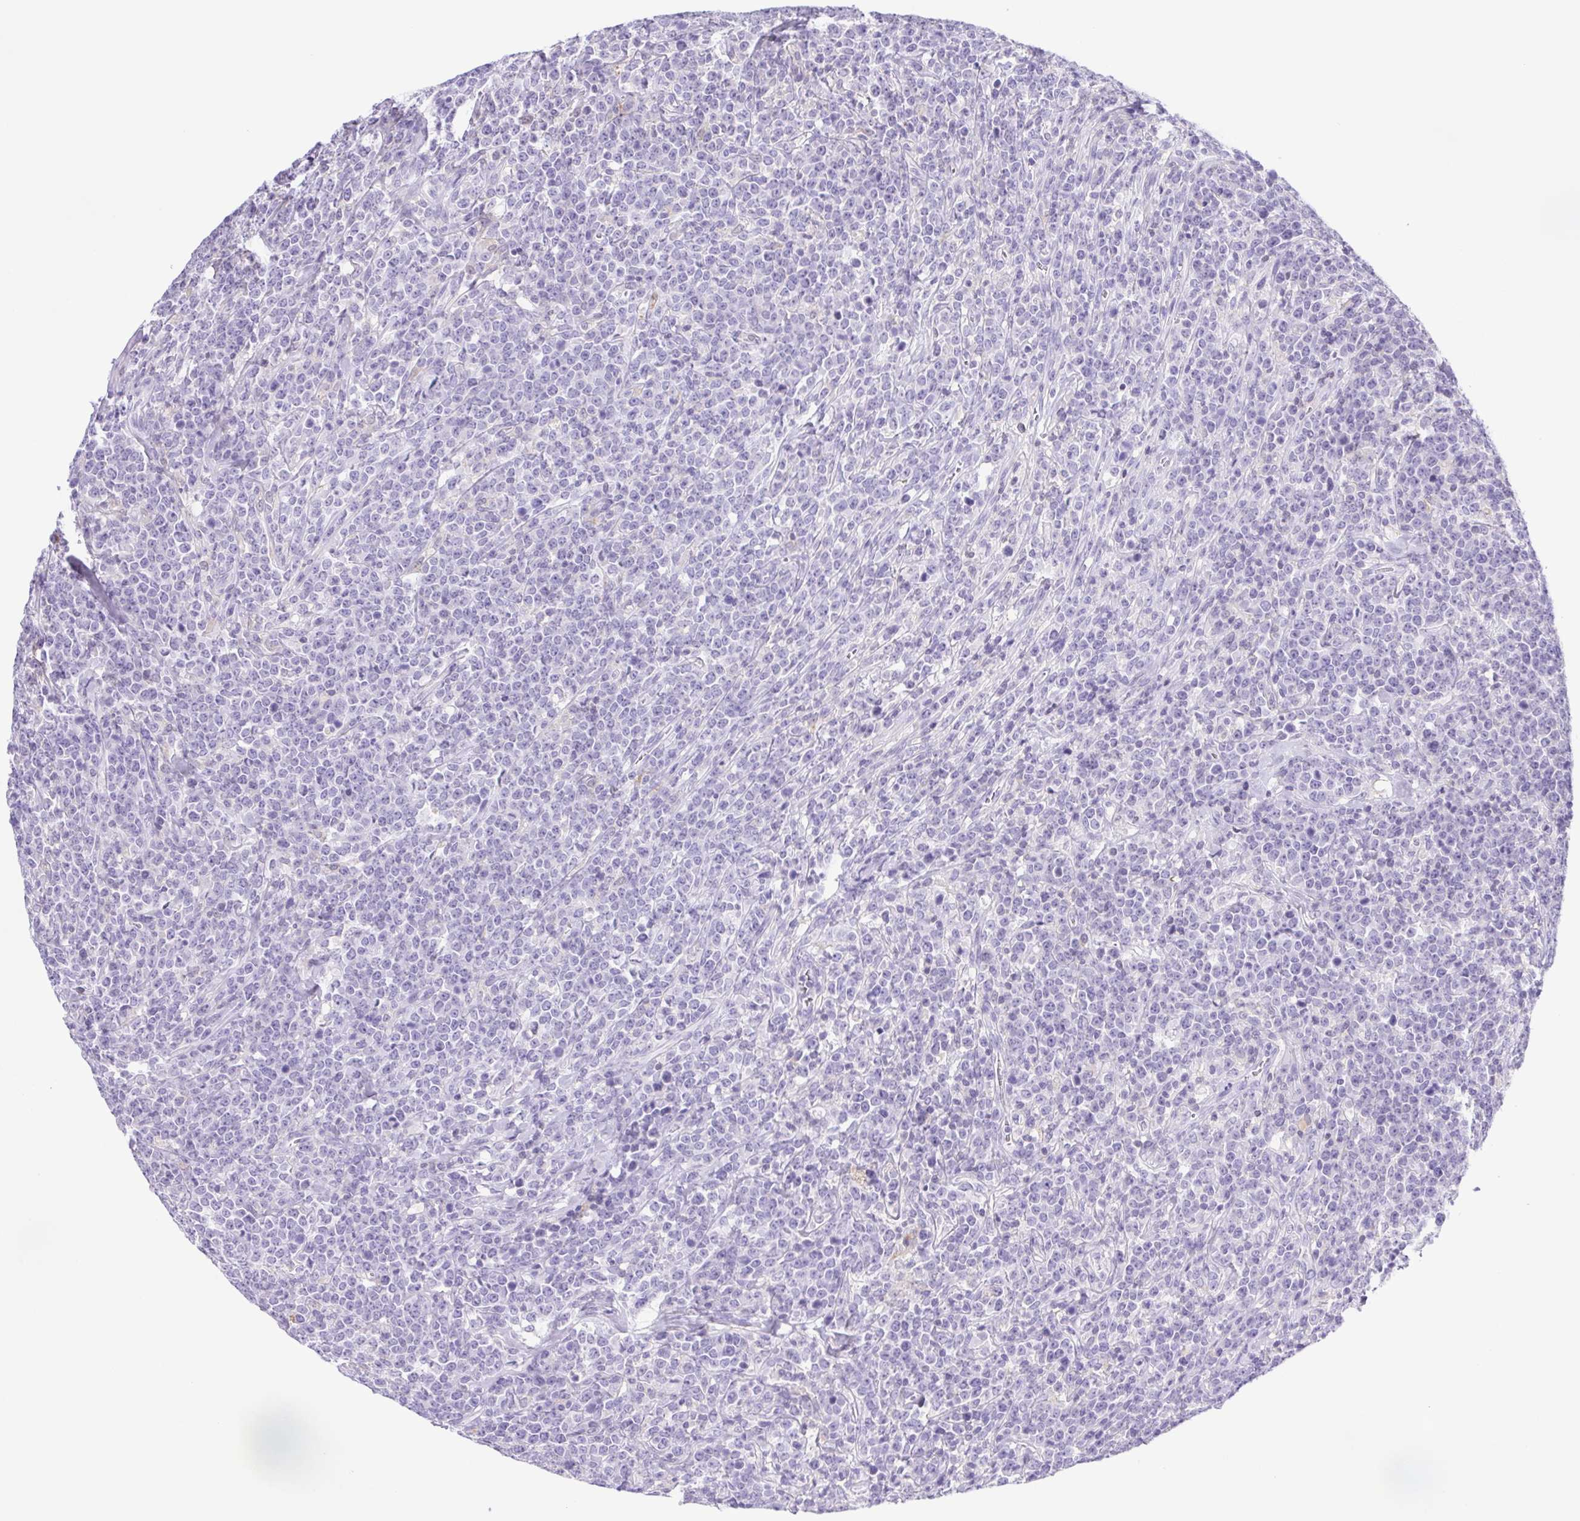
{"staining": {"intensity": "negative", "quantity": "none", "location": "none"}, "tissue": "lymphoma", "cell_type": "Tumor cells", "image_type": "cancer", "snomed": [{"axis": "morphology", "description": "Malignant lymphoma, non-Hodgkin's type, High grade"}, {"axis": "topography", "description": "Small intestine"}], "caption": "A high-resolution histopathology image shows IHC staining of lymphoma, which shows no significant staining in tumor cells. Nuclei are stained in blue.", "gene": "SYNPR", "patient": {"sex": "female", "age": 56}}